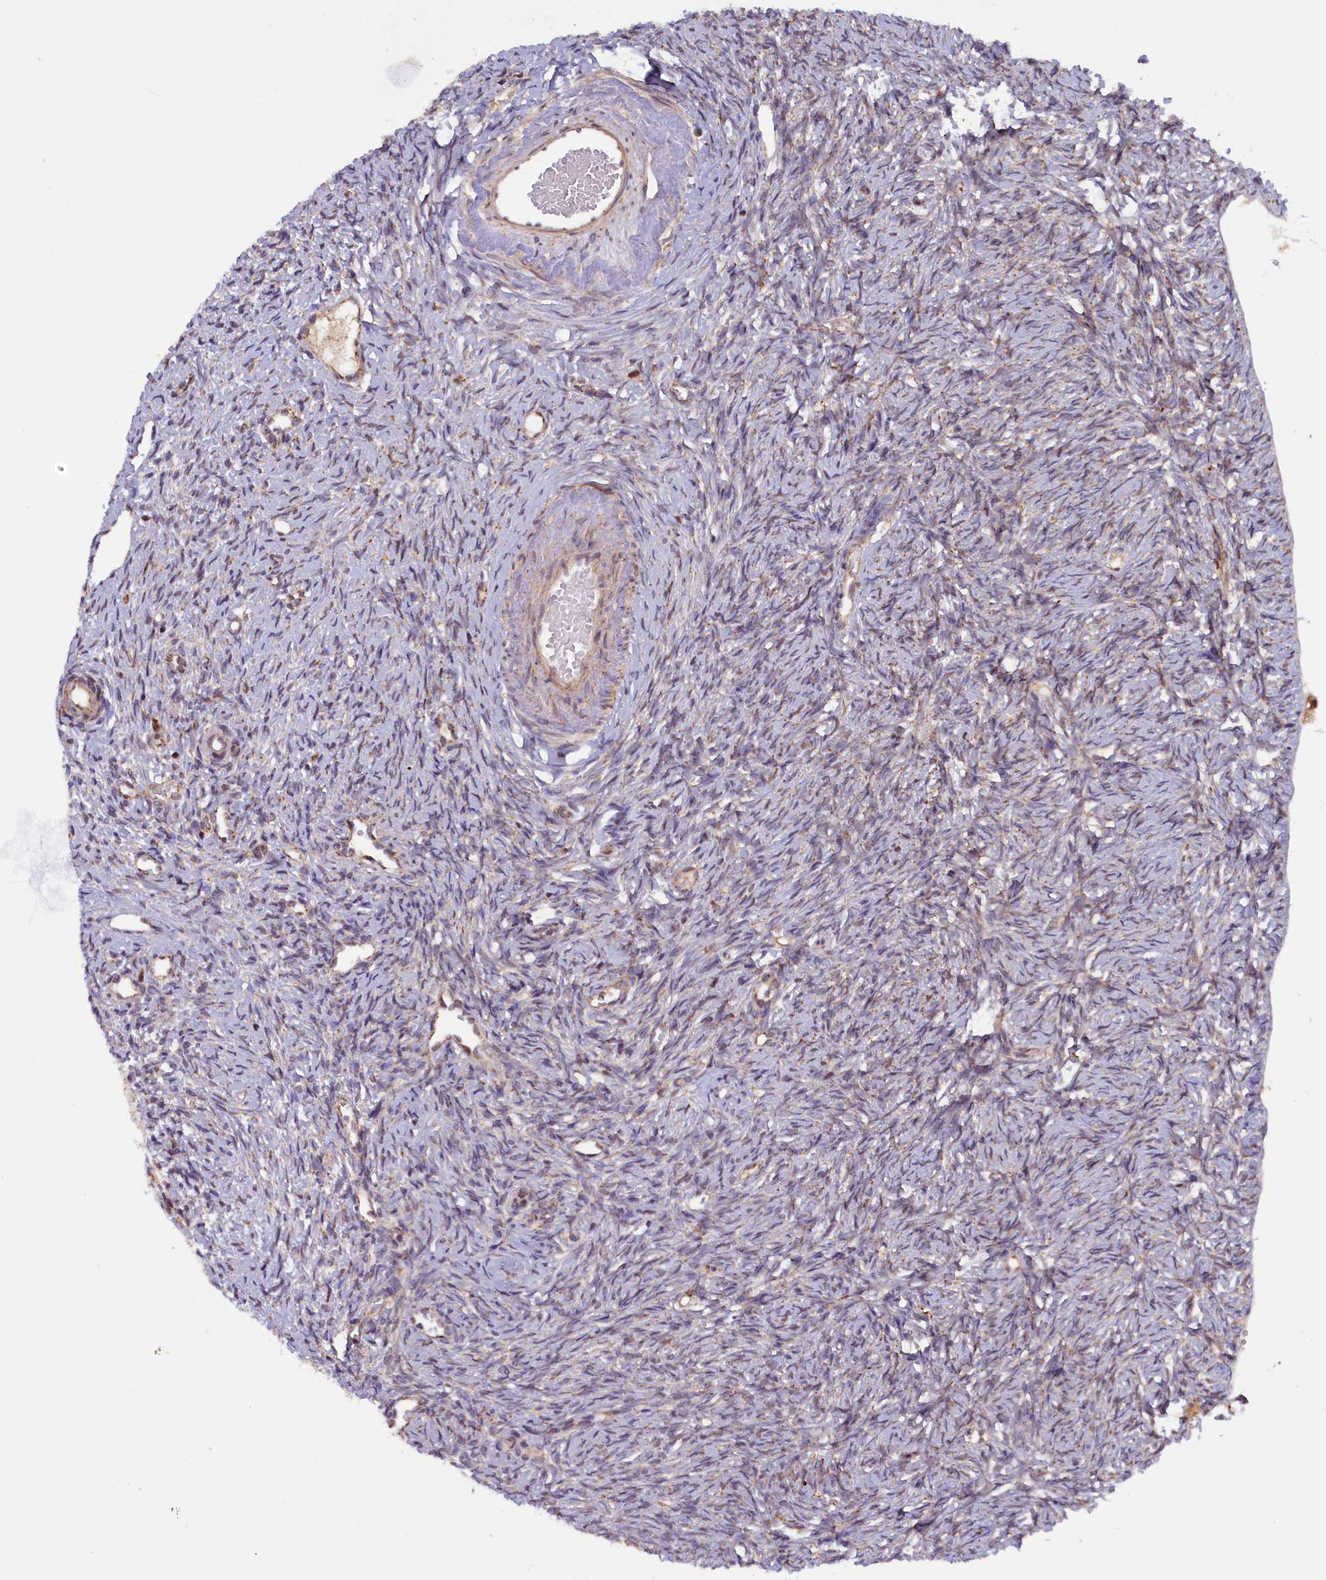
{"staining": {"intensity": "strong", "quantity": ">75%", "location": "cytoplasmic/membranous"}, "tissue": "ovary", "cell_type": "Follicle cells", "image_type": "normal", "snomed": [{"axis": "morphology", "description": "Normal tissue, NOS"}, {"axis": "topography", "description": "Ovary"}], "caption": "About >75% of follicle cells in unremarkable ovary exhibit strong cytoplasmic/membranous protein staining as visualized by brown immunohistochemical staining.", "gene": "DUS3L", "patient": {"sex": "female", "age": 51}}